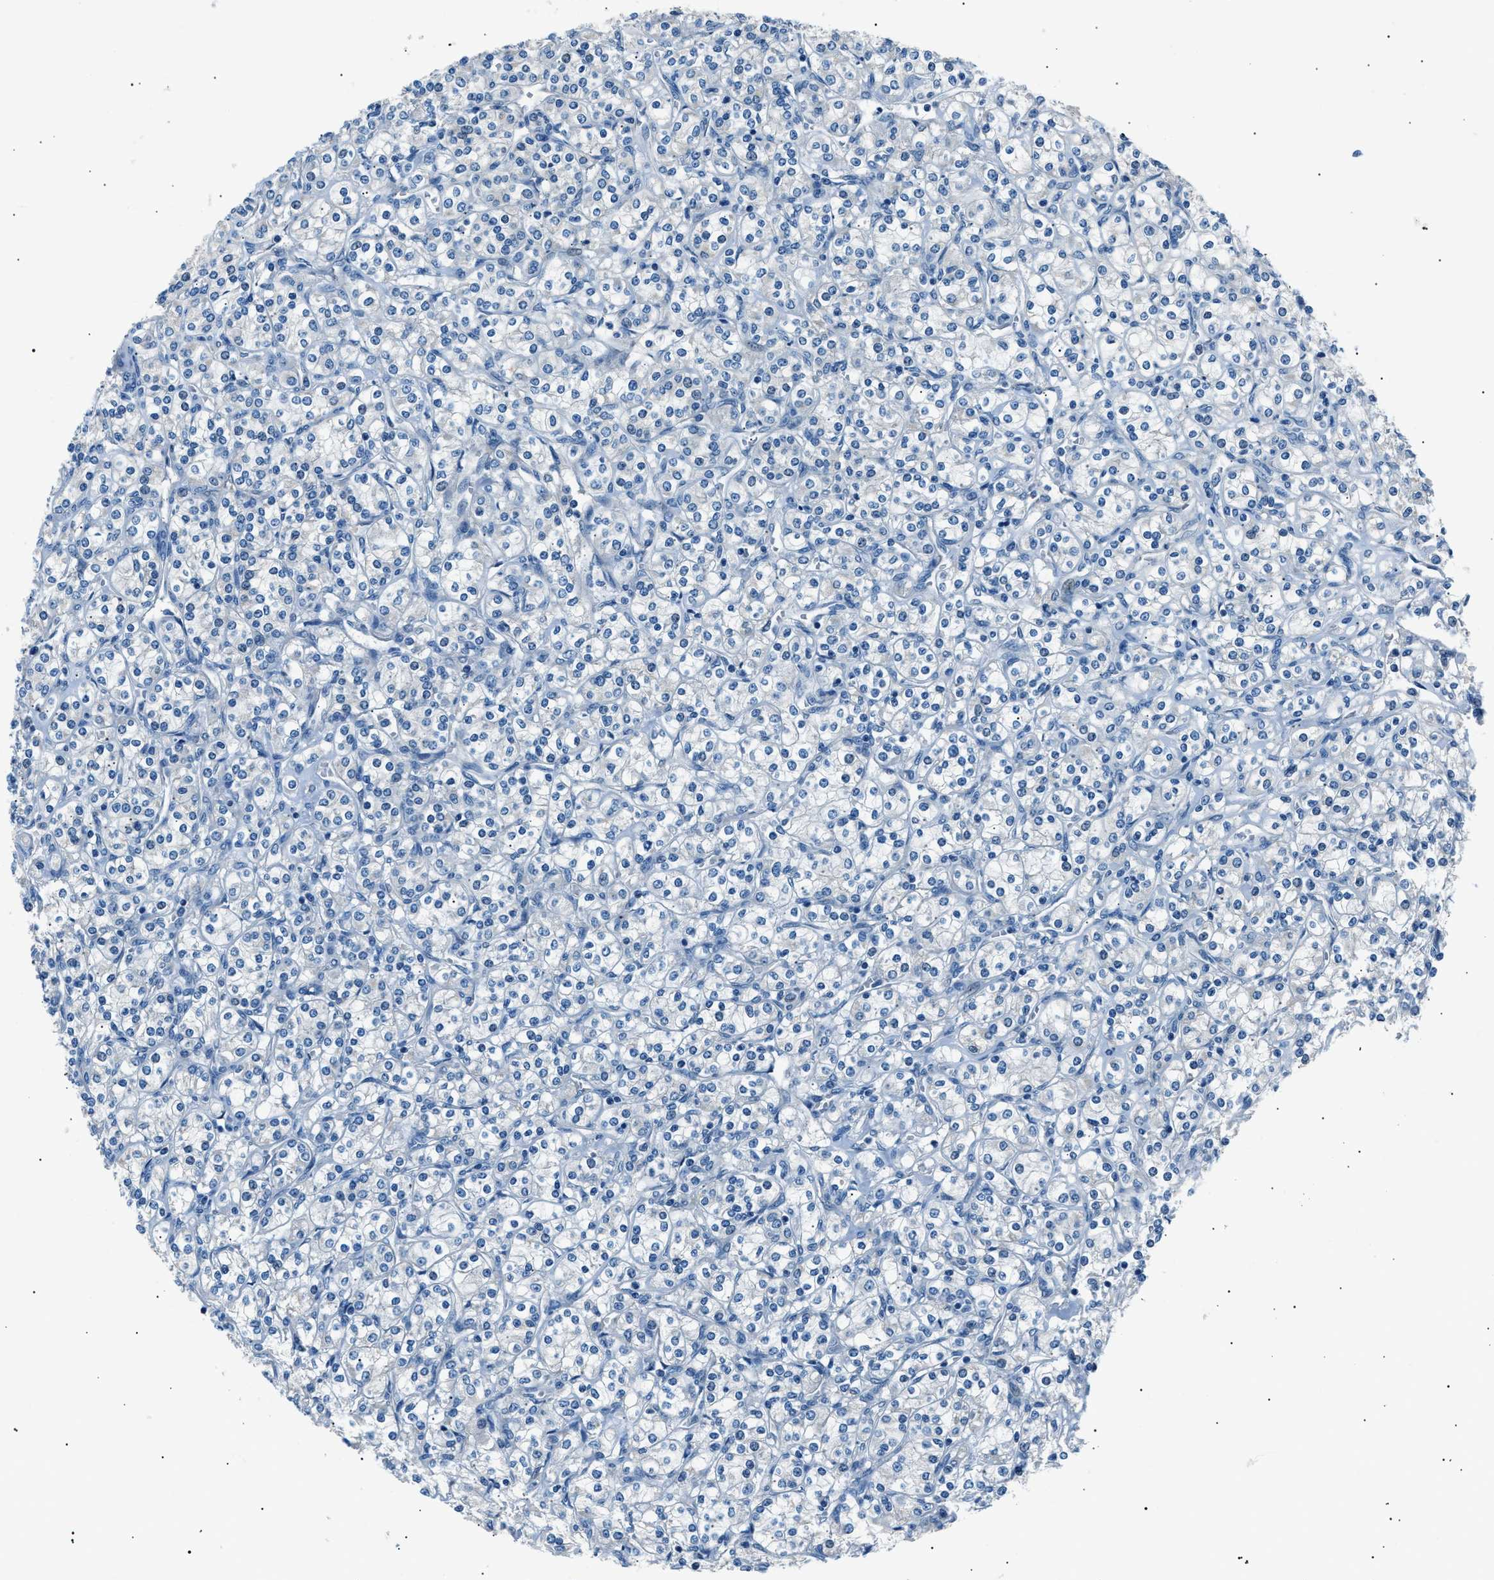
{"staining": {"intensity": "negative", "quantity": "none", "location": "none"}, "tissue": "renal cancer", "cell_type": "Tumor cells", "image_type": "cancer", "snomed": [{"axis": "morphology", "description": "Adenocarcinoma, NOS"}, {"axis": "topography", "description": "Kidney"}], "caption": "Tumor cells are negative for protein expression in human renal adenocarcinoma.", "gene": "LRRC37B", "patient": {"sex": "male", "age": 77}}